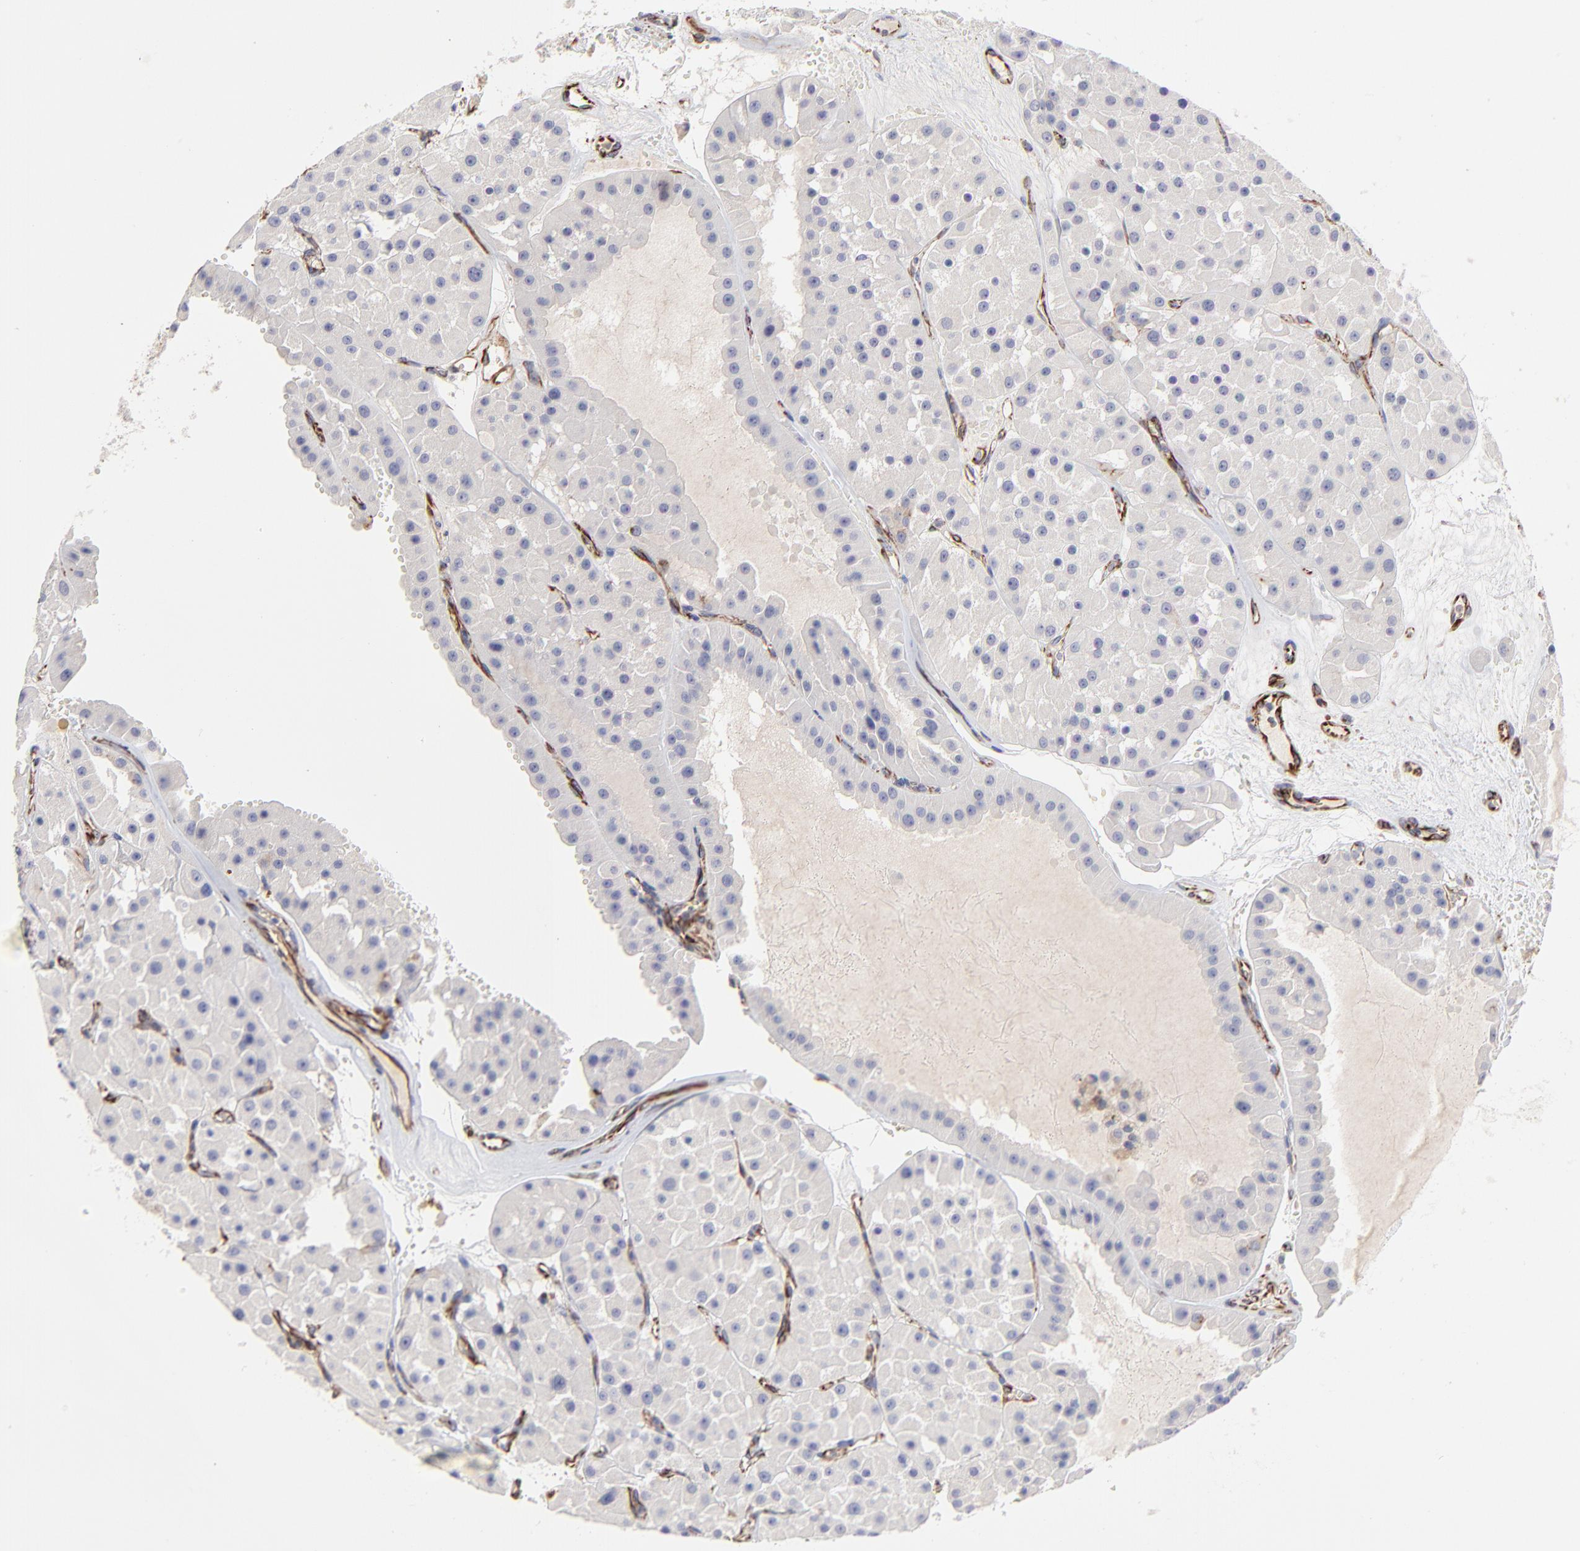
{"staining": {"intensity": "negative", "quantity": "none", "location": "none"}, "tissue": "renal cancer", "cell_type": "Tumor cells", "image_type": "cancer", "snomed": [{"axis": "morphology", "description": "Adenocarcinoma, uncertain malignant potential"}, {"axis": "topography", "description": "Kidney"}], "caption": "IHC micrograph of neoplastic tissue: adenocarcinoma,  uncertain malignant potential (renal) stained with DAB displays no significant protein positivity in tumor cells.", "gene": "COX8C", "patient": {"sex": "male", "age": 63}}